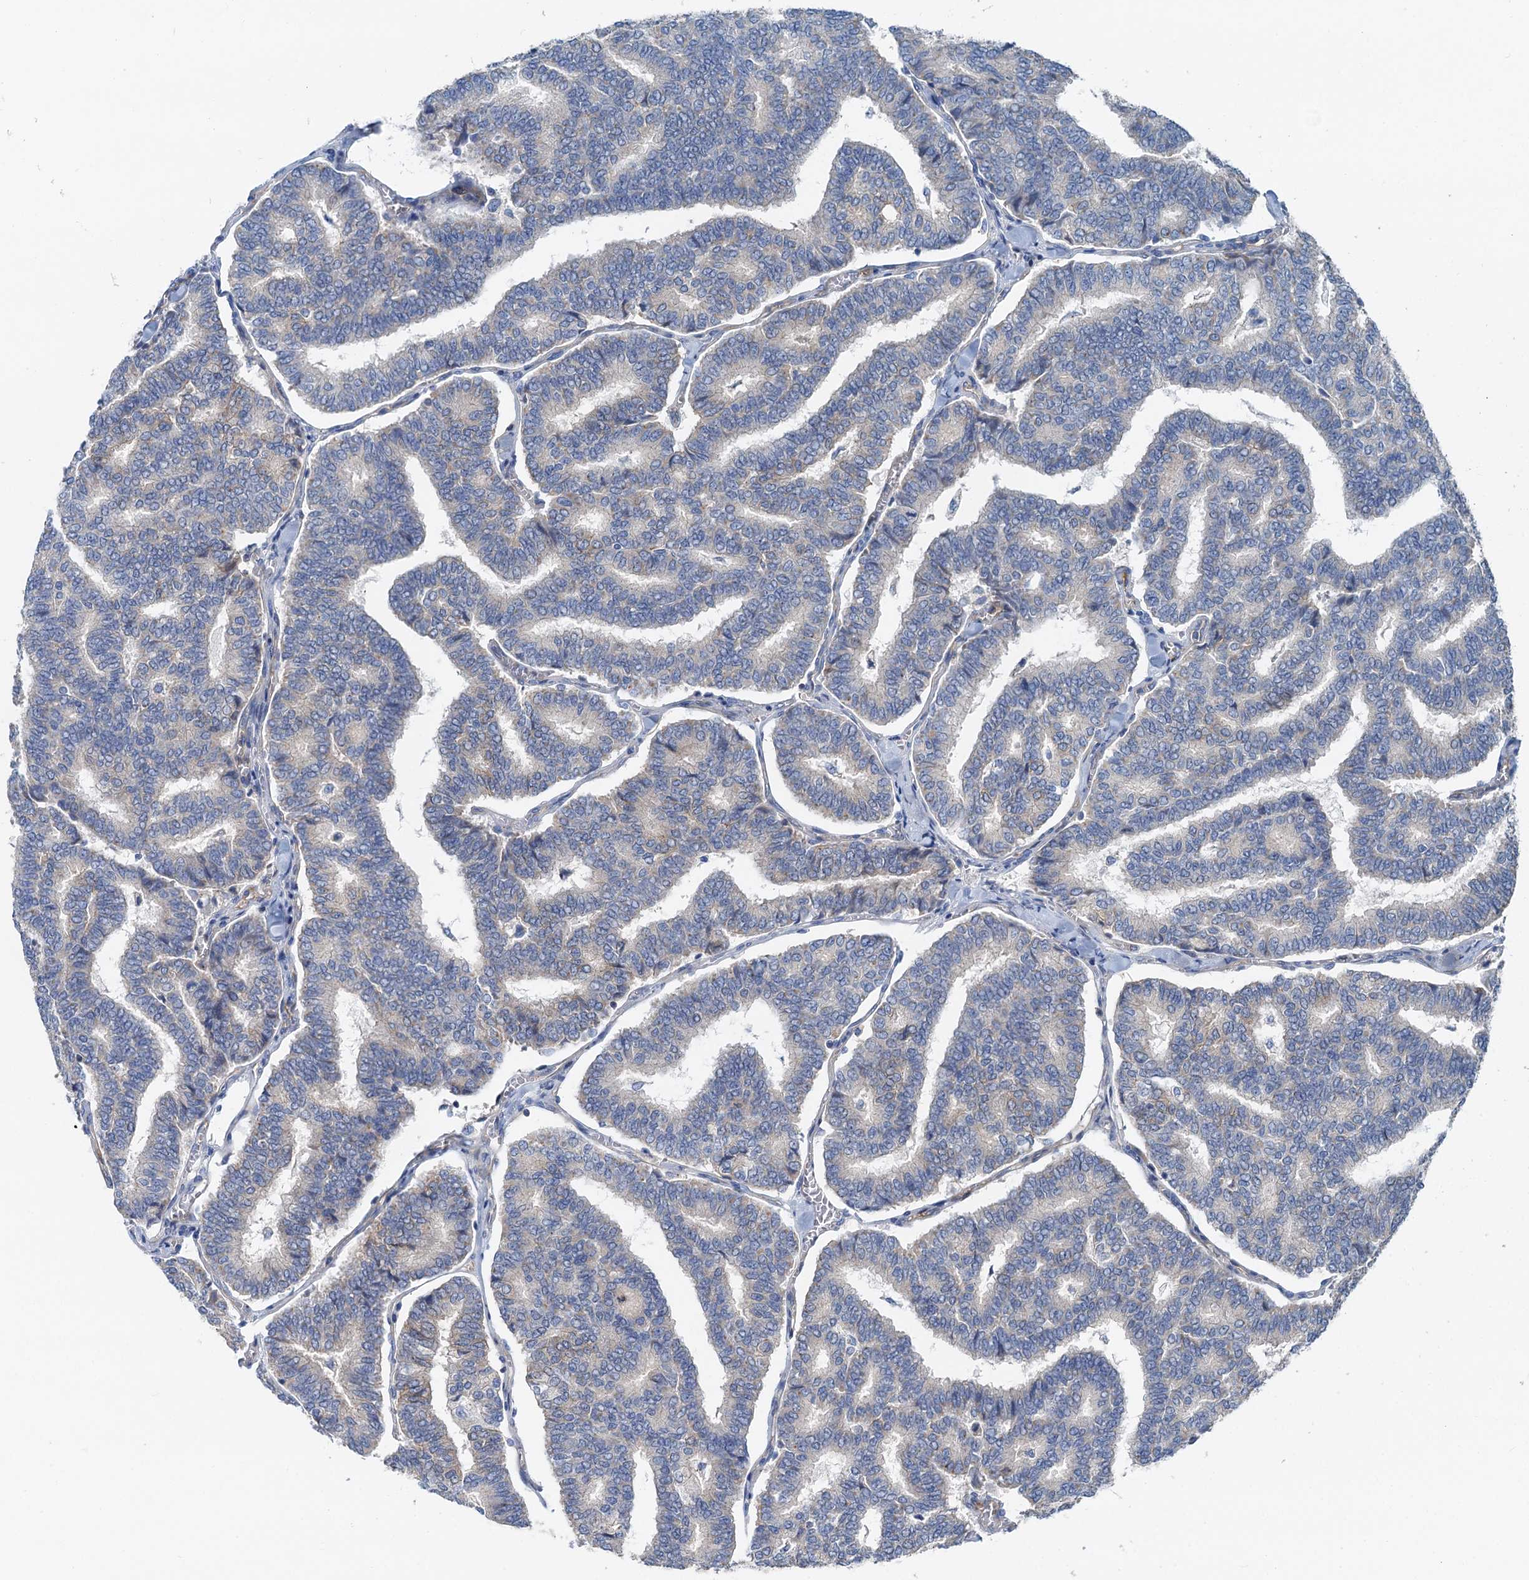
{"staining": {"intensity": "negative", "quantity": "none", "location": "none"}, "tissue": "thyroid cancer", "cell_type": "Tumor cells", "image_type": "cancer", "snomed": [{"axis": "morphology", "description": "Papillary adenocarcinoma, NOS"}, {"axis": "topography", "description": "Thyroid gland"}], "caption": "Tumor cells are negative for protein expression in human thyroid cancer. The staining was performed using DAB (3,3'-diaminobenzidine) to visualize the protein expression in brown, while the nuclei were stained in blue with hematoxylin (Magnification: 20x).", "gene": "ANKRD26", "patient": {"sex": "female", "age": 35}}